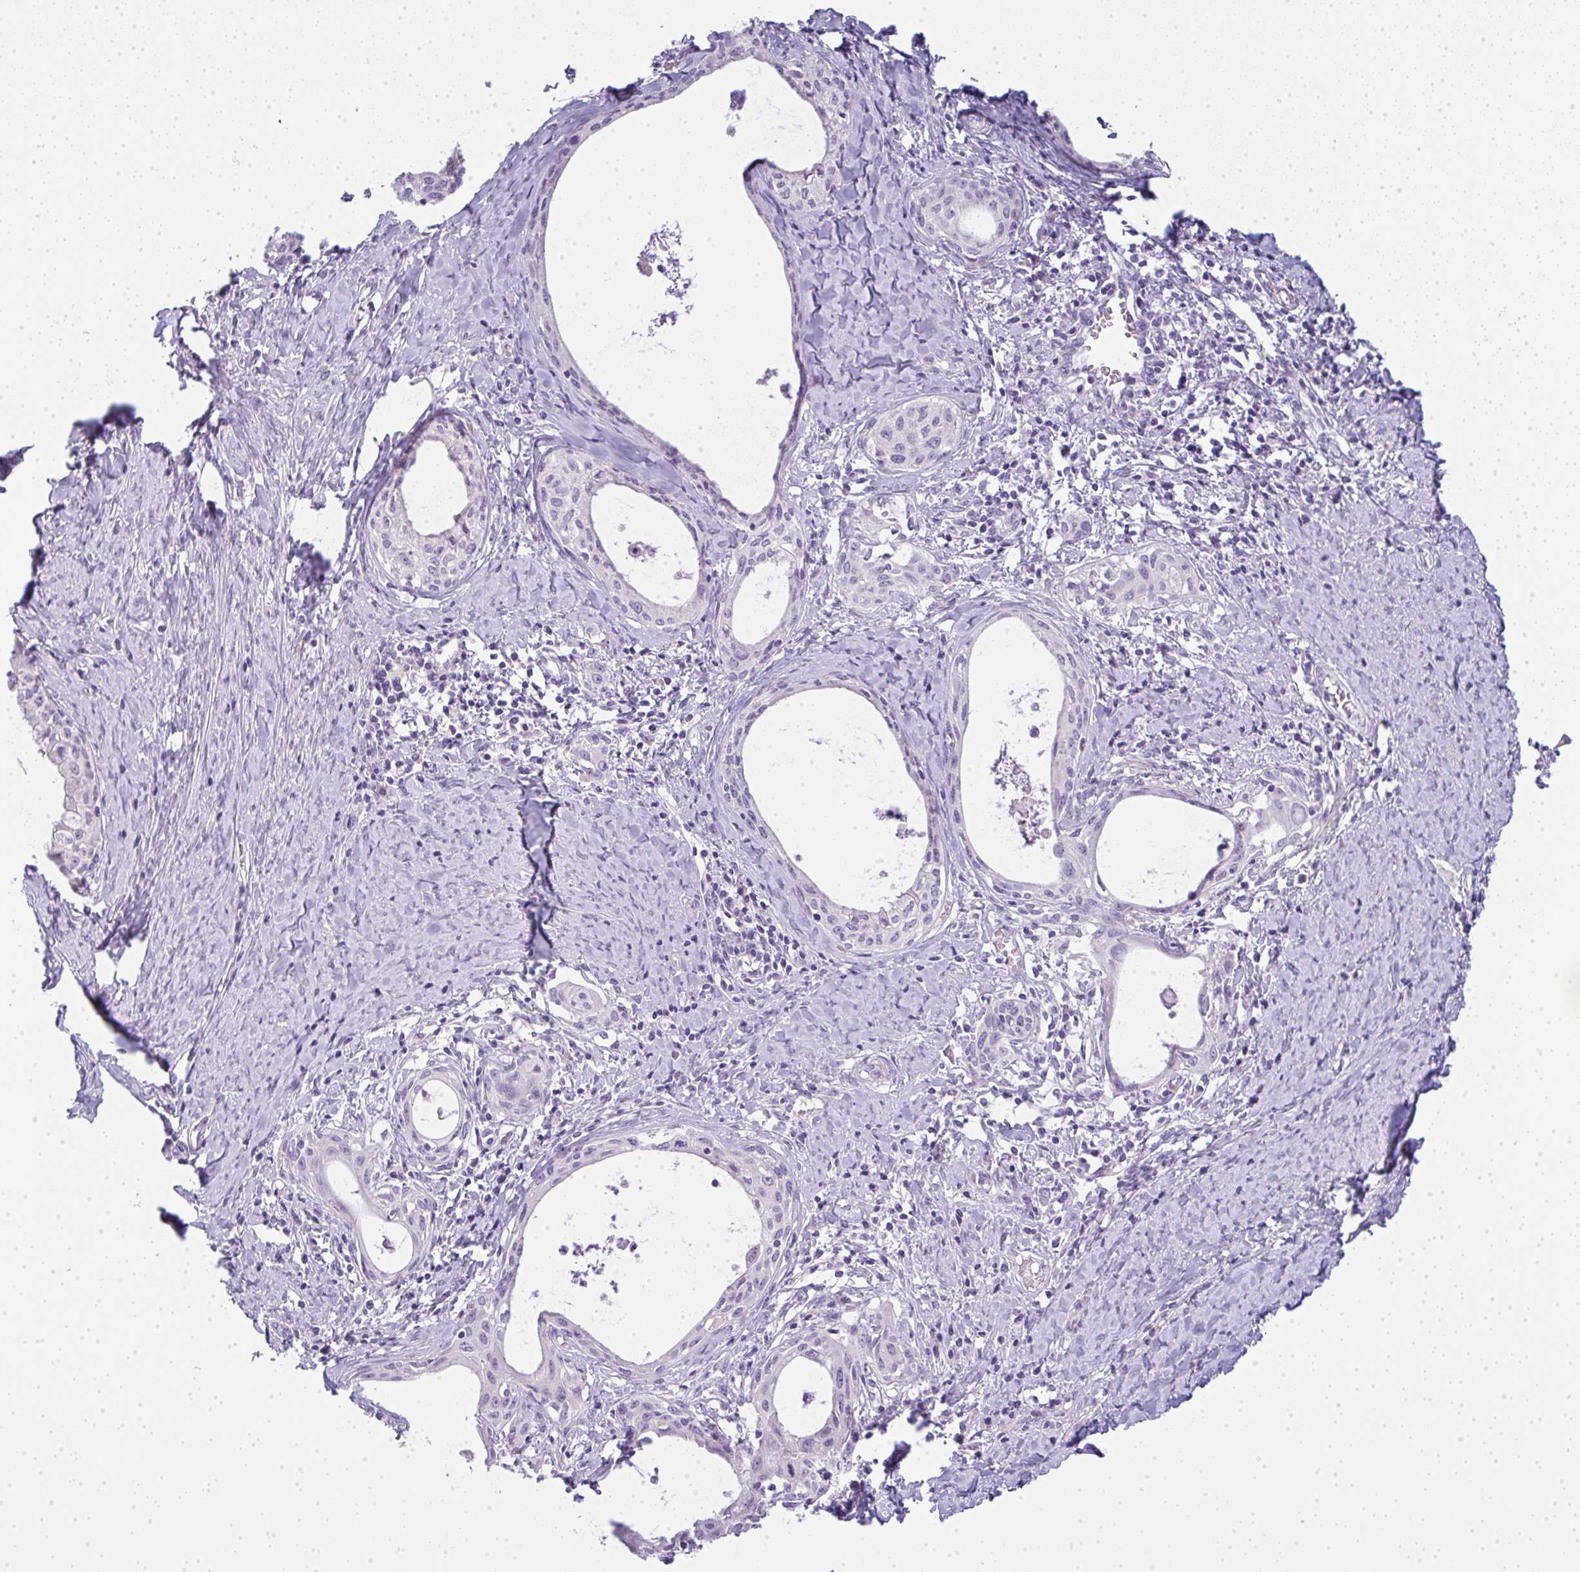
{"staining": {"intensity": "negative", "quantity": "none", "location": "none"}, "tissue": "cervical cancer", "cell_type": "Tumor cells", "image_type": "cancer", "snomed": [{"axis": "morphology", "description": "Squamous cell carcinoma, NOS"}, {"axis": "morphology", "description": "Adenocarcinoma, NOS"}, {"axis": "topography", "description": "Cervix"}], "caption": "Tumor cells are negative for brown protein staining in cervical cancer.", "gene": "LPAR4", "patient": {"sex": "female", "age": 52}}